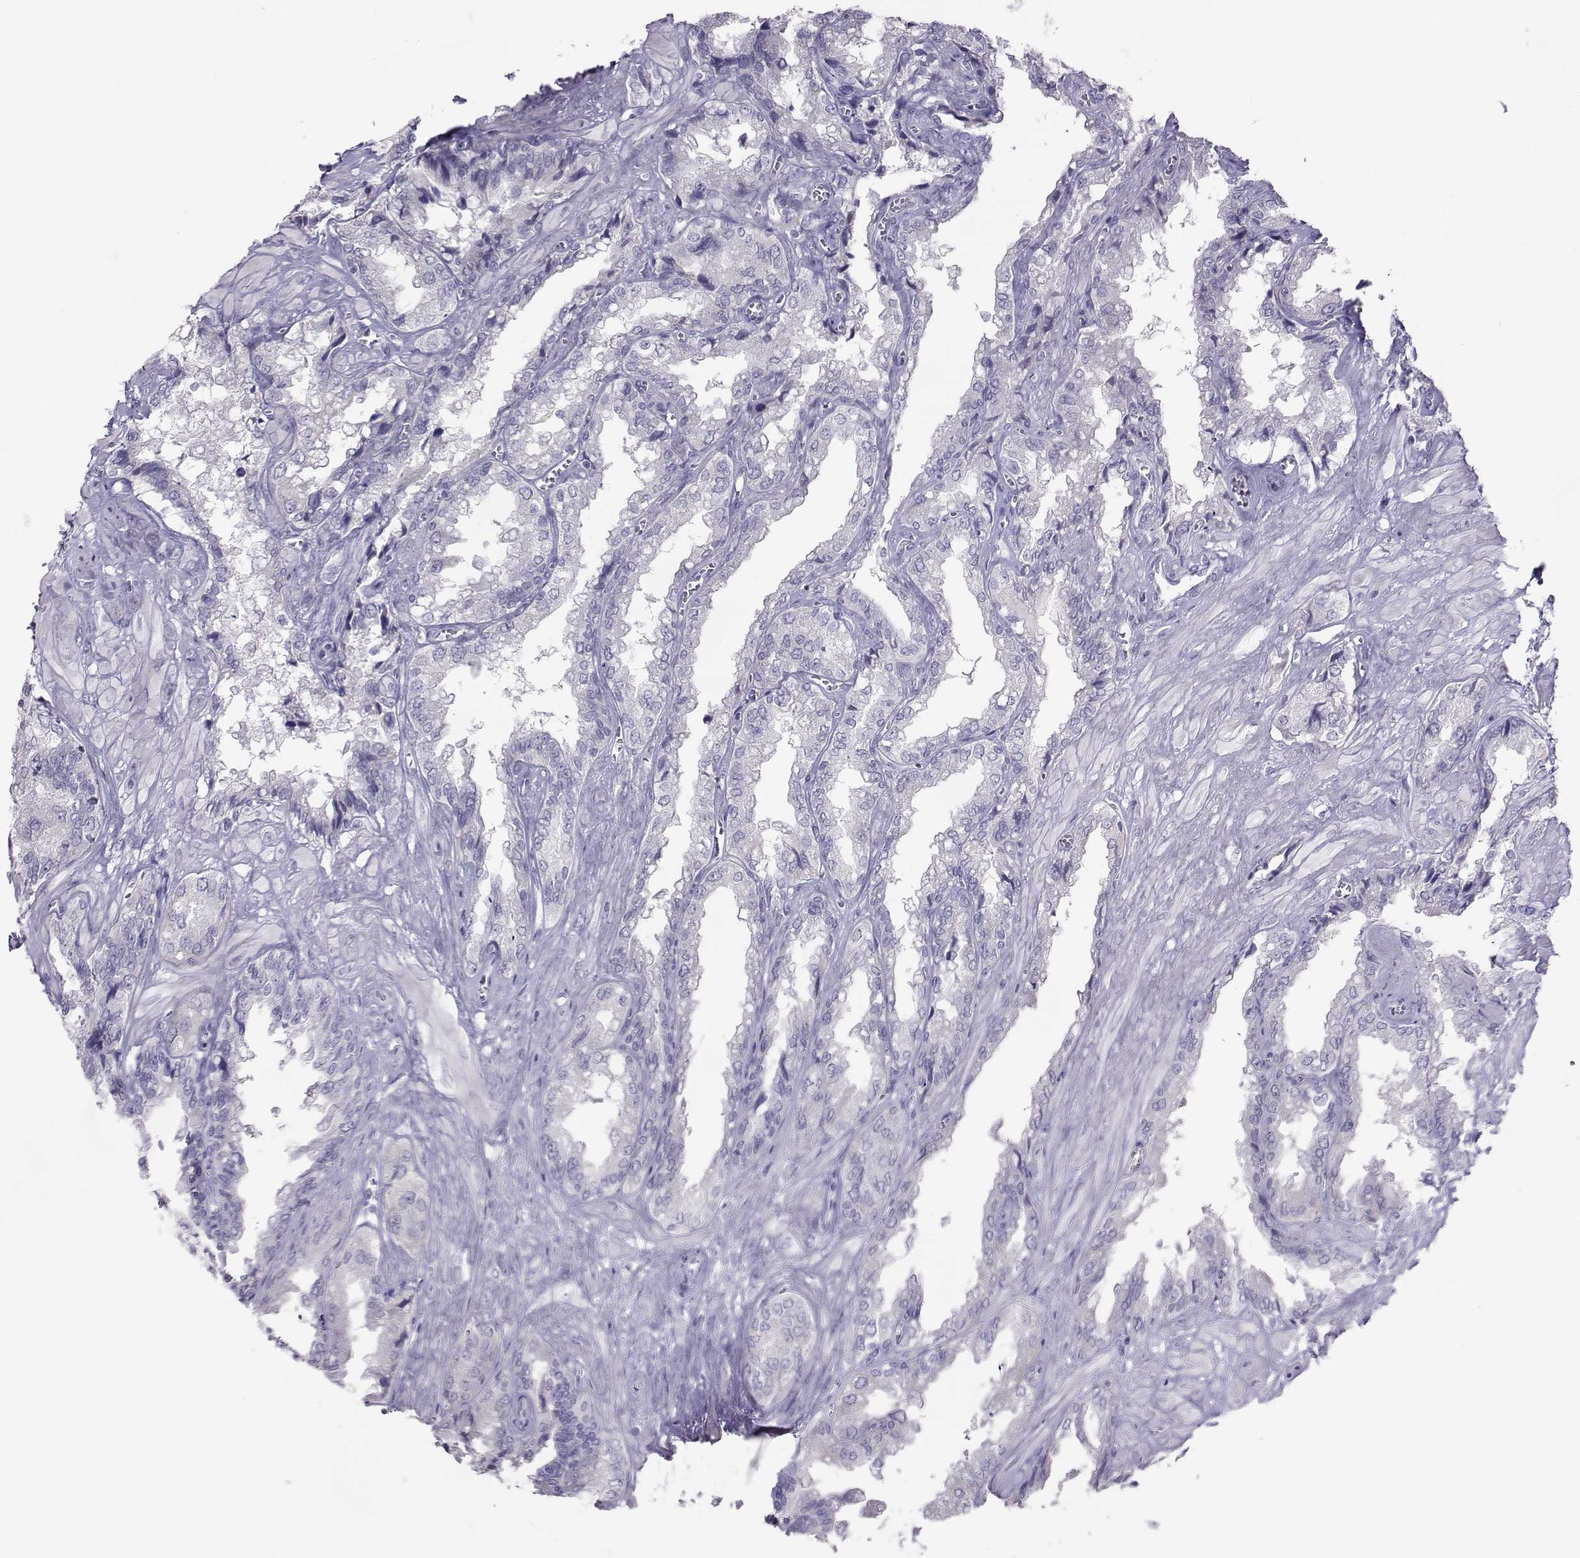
{"staining": {"intensity": "negative", "quantity": "none", "location": "none"}, "tissue": "seminal vesicle", "cell_type": "Glandular cells", "image_type": "normal", "snomed": [{"axis": "morphology", "description": "Normal tissue, NOS"}, {"axis": "topography", "description": "Seminal veicle"}], "caption": "High power microscopy micrograph of an immunohistochemistry (IHC) micrograph of benign seminal vesicle, revealing no significant staining in glandular cells.", "gene": "TRPM7", "patient": {"sex": "male", "age": 67}}